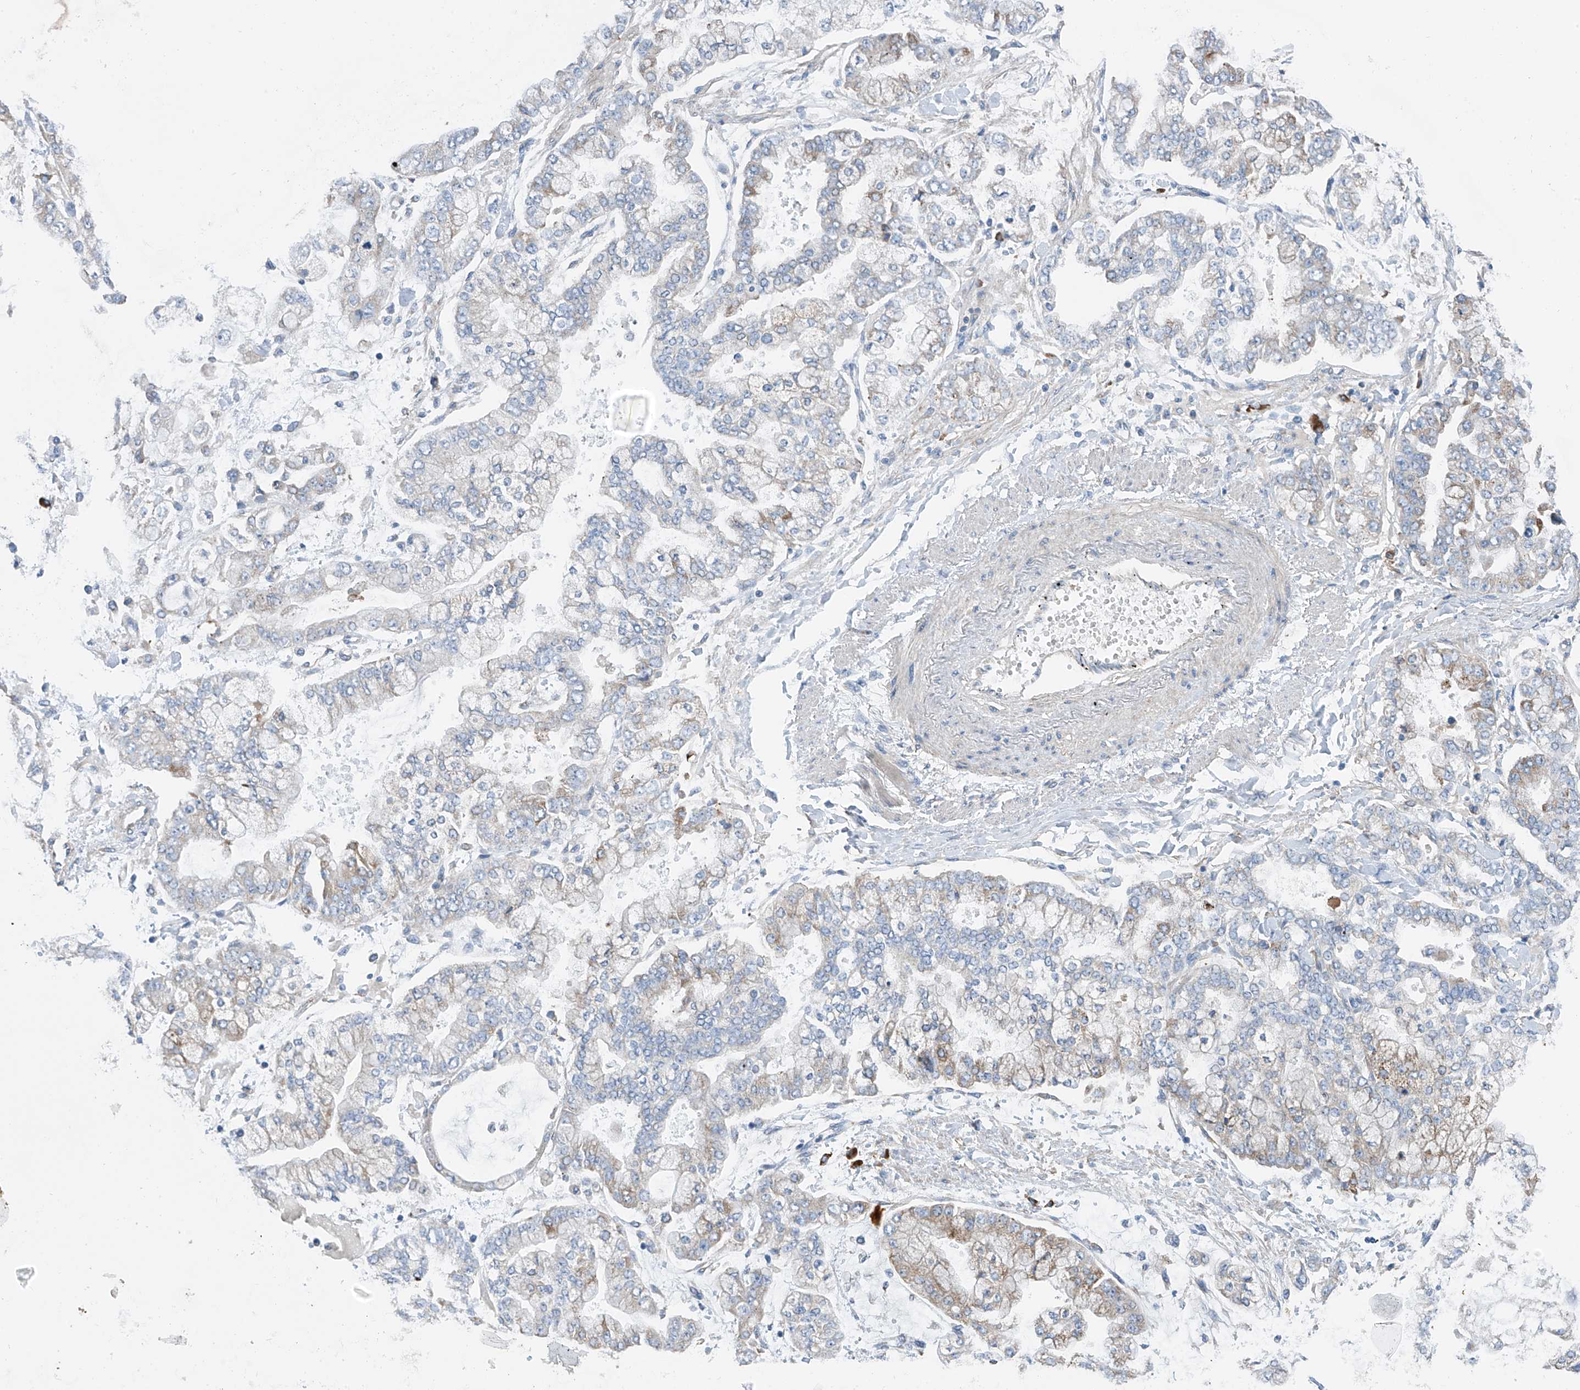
{"staining": {"intensity": "weak", "quantity": "<25%", "location": "cytoplasmic/membranous"}, "tissue": "stomach cancer", "cell_type": "Tumor cells", "image_type": "cancer", "snomed": [{"axis": "morphology", "description": "Normal tissue, NOS"}, {"axis": "morphology", "description": "Adenocarcinoma, NOS"}, {"axis": "topography", "description": "Stomach, upper"}, {"axis": "topography", "description": "Stomach"}], "caption": "DAB (3,3'-diaminobenzidine) immunohistochemical staining of stomach cancer displays no significant positivity in tumor cells. (DAB IHC visualized using brightfield microscopy, high magnification).", "gene": "REC8", "patient": {"sex": "male", "age": 76}}